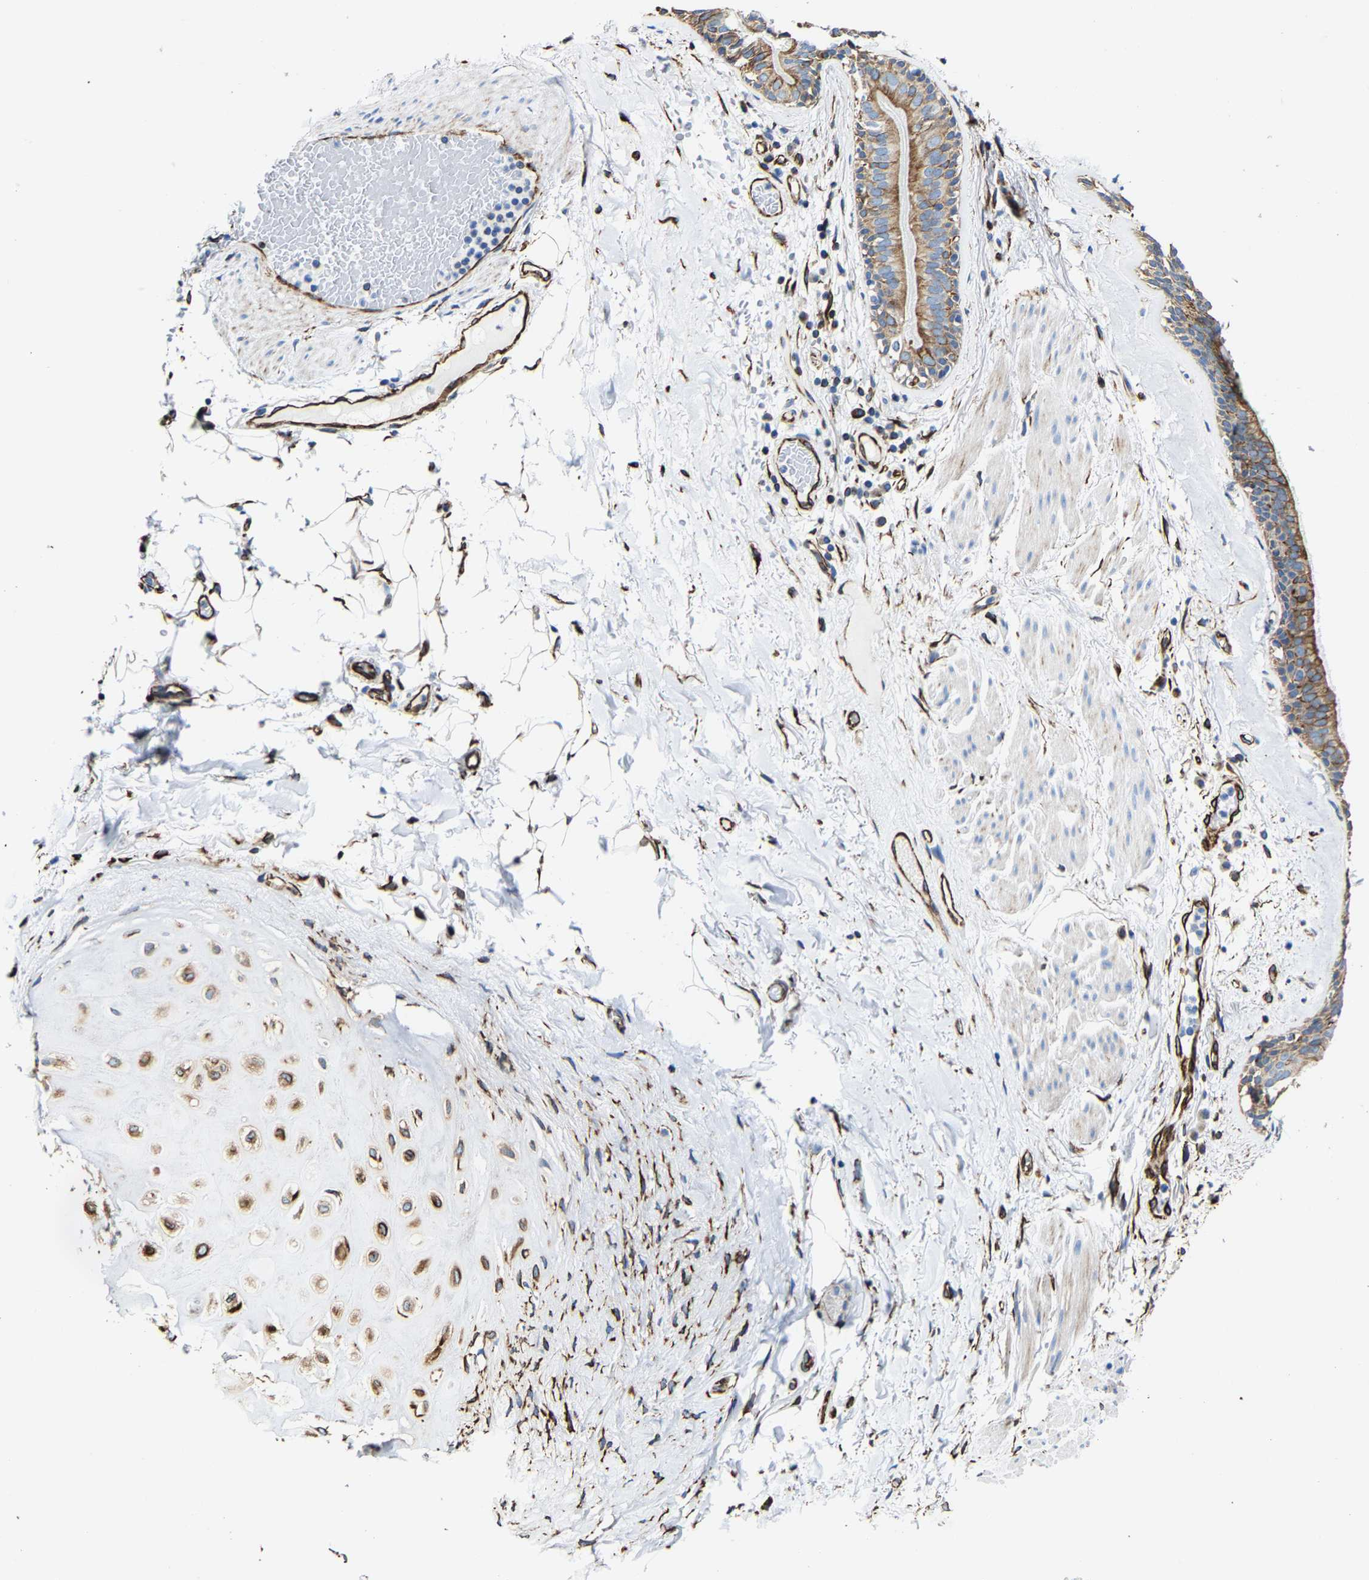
{"staining": {"intensity": "moderate", "quantity": ">75%", "location": "cytoplasmic/membranous"}, "tissue": "bronchus", "cell_type": "Respiratory epithelial cells", "image_type": "normal", "snomed": [{"axis": "morphology", "description": "Normal tissue, NOS"}, {"axis": "topography", "description": "Cartilage tissue"}], "caption": "This histopathology image demonstrates benign bronchus stained with immunohistochemistry (IHC) to label a protein in brown. The cytoplasmic/membranous of respiratory epithelial cells show moderate positivity for the protein. Nuclei are counter-stained blue.", "gene": "MMEL1", "patient": {"sex": "female", "age": 63}}